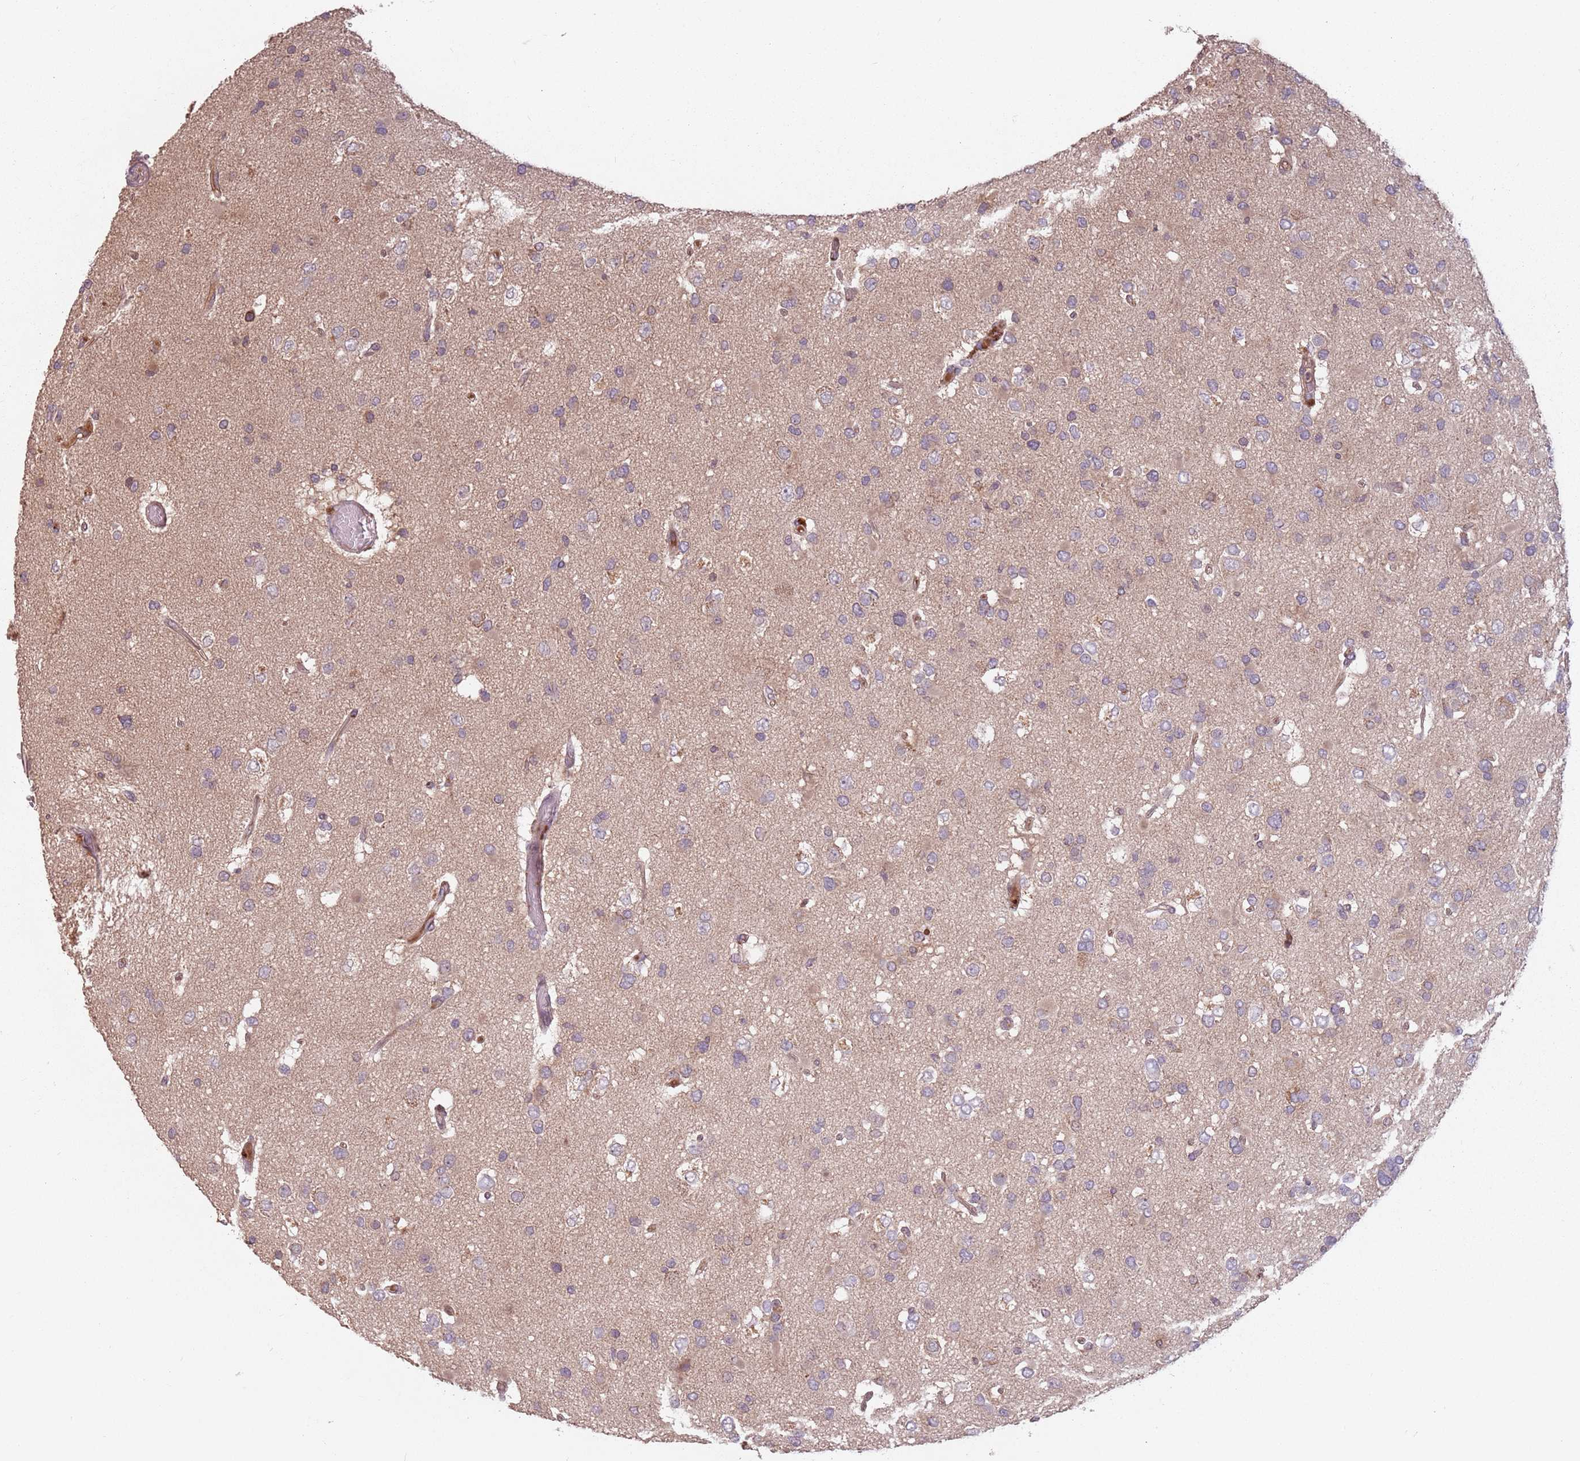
{"staining": {"intensity": "negative", "quantity": "none", "location": "none"}, "tissue": "glioma", "cell_type": "Tumor cells", "image_type": "cancer", "snomed": [{"axis": "morphology", "description": "Glioma, malignant, High grade"}, {"axis": "topography", "description": "Brain"}], "caption": "There is no significant expression in tumor cells of glioma. The staining is performed using DAB brown chromogen with nuclei counter-stained in using hematoxylin.", "gene": "GPR180", "patient": {"sex": "male", "age": 53}}